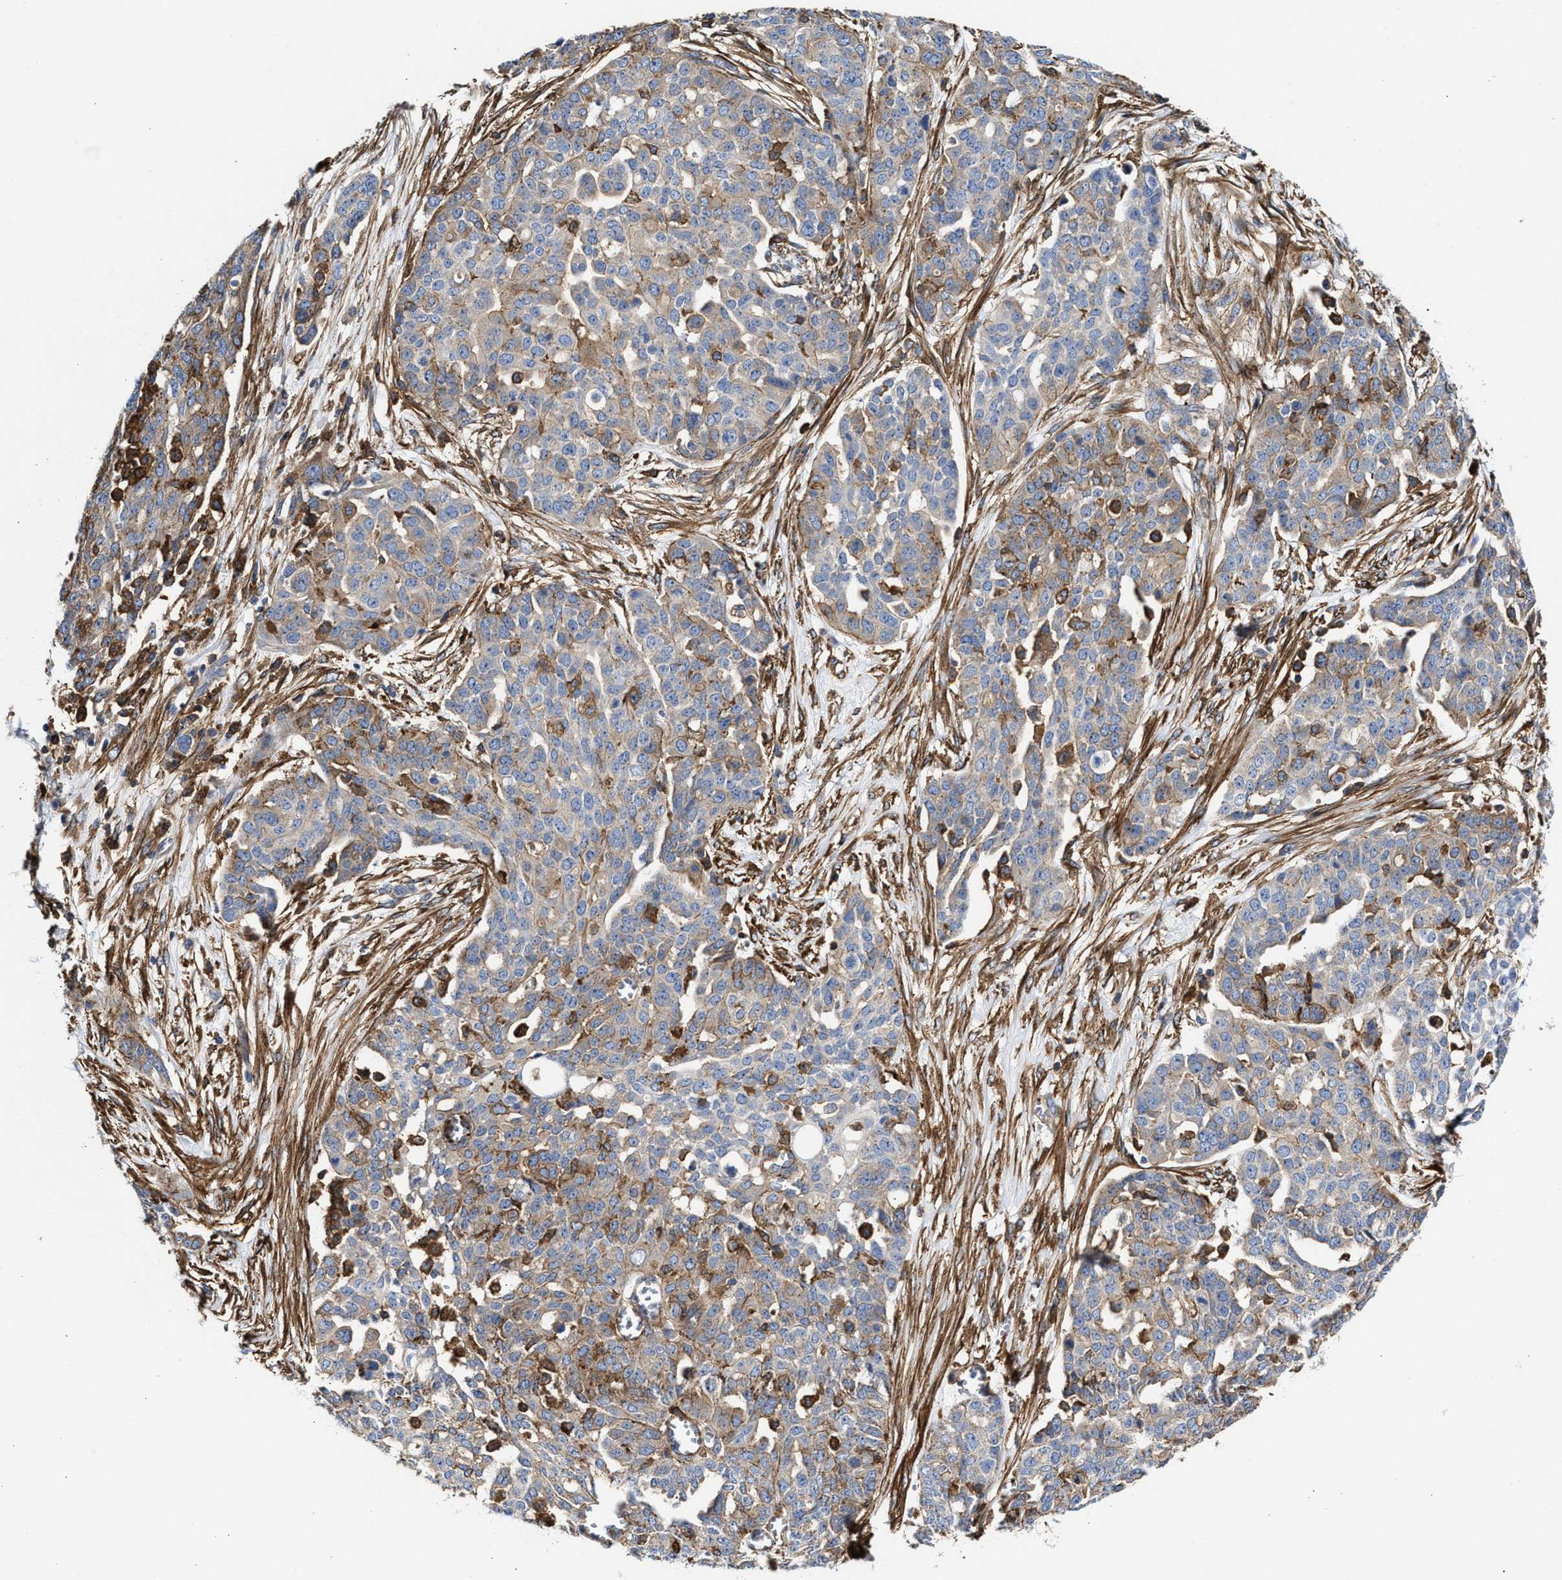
{"staining": {"intensity": "moderate", "quantity": "<25%", "location": "cytoplasmic/membranous"}, "tissue": "ovarian cancer", "cell_type": "Tumor cells", "image_type": "cancer", "snomed": [{"axis": "morphology", "description": "Cystadenocarcinoma, serous, NOS"}, {"axis": "topography", "description": "Soft tissue"}, {"axis": "topography", "description": "Ovary"}], "caption": "DAB immunohistochemical staining of ovarian serous cystadenocarcinoma demonstrates moderate cytoplasmic/membranous protein staining in about <25% of tumor cells.", "gene": "HS3ST5", "patient": {"sex": "female", "age": 57}}